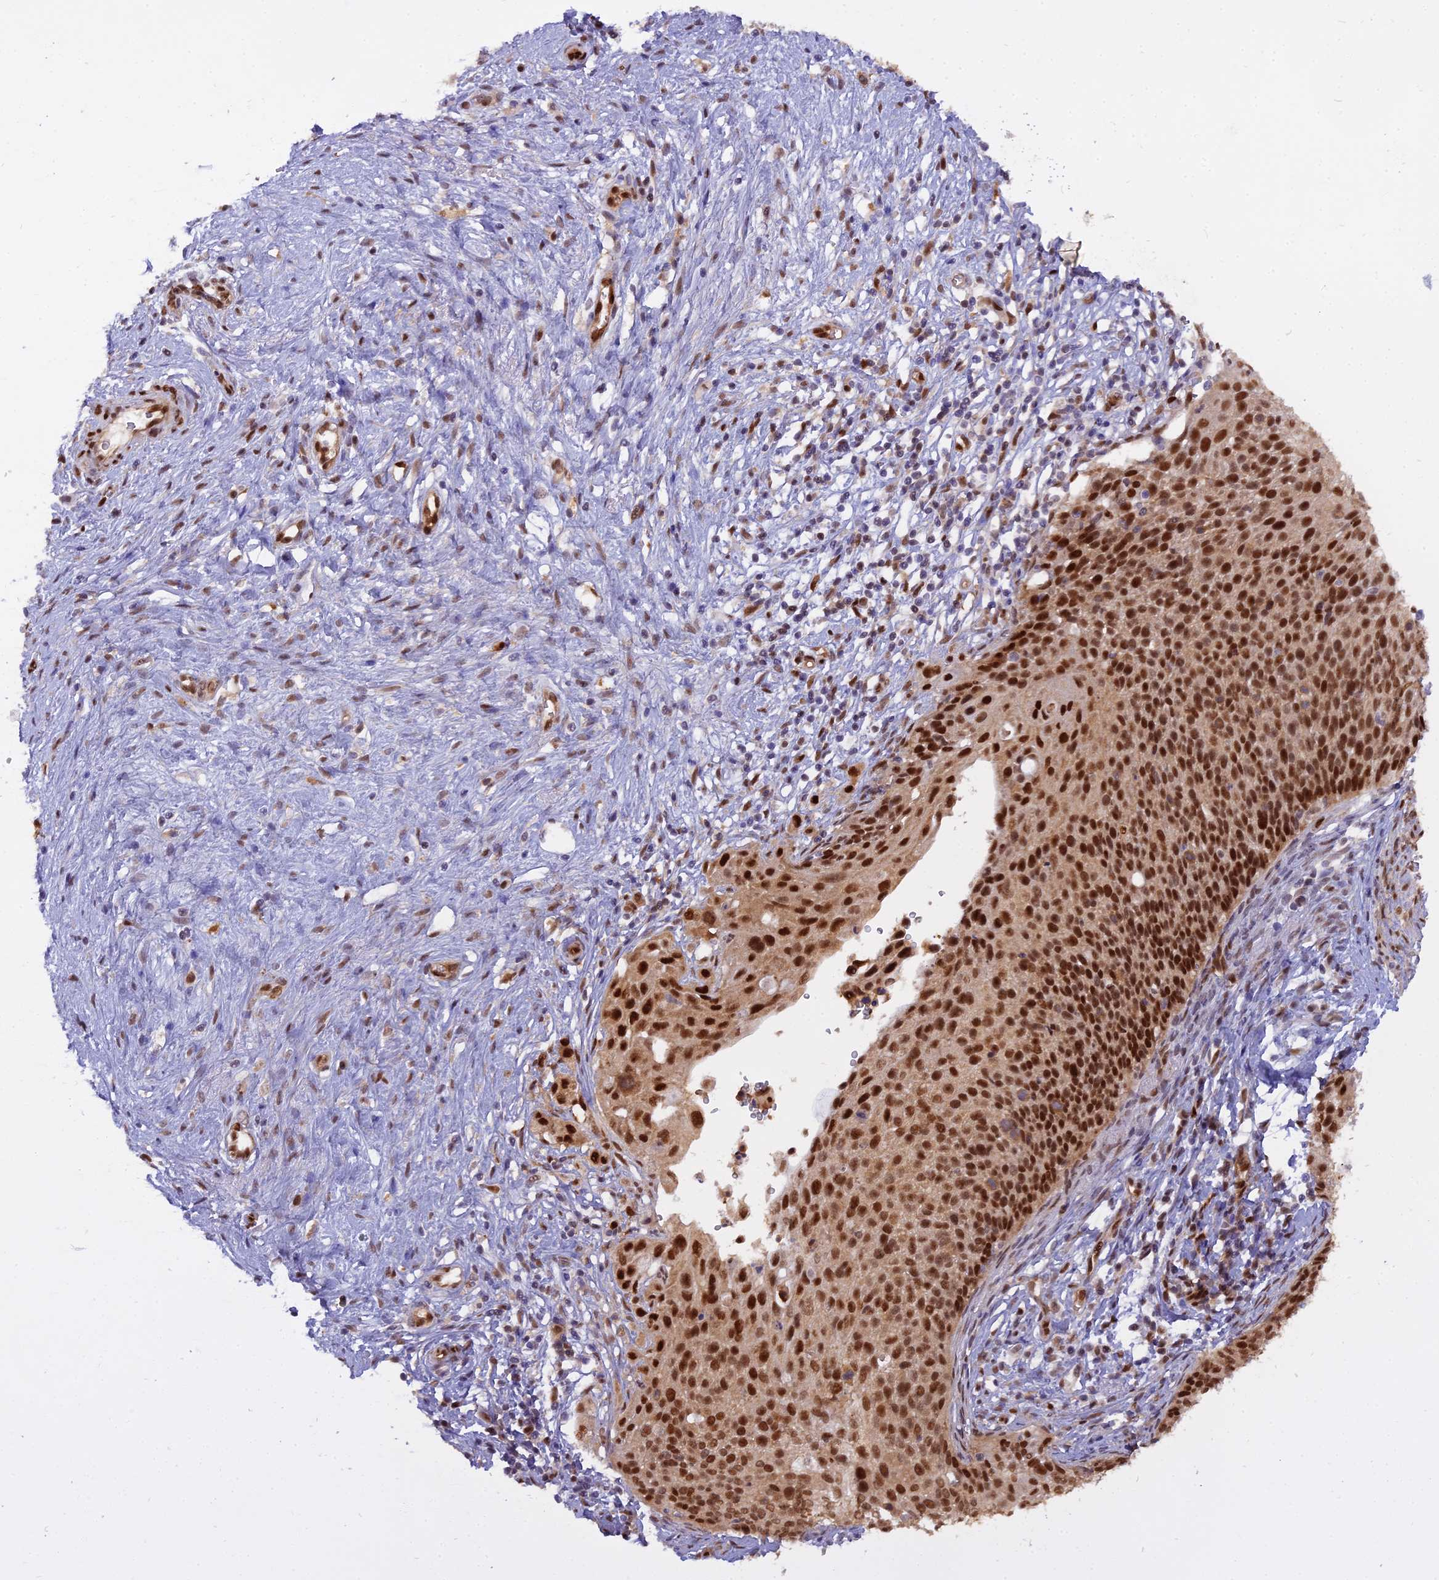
{"staining": {"intensity": "strong", "quantity": ">75%", "location": "nuclear"}, "tissue": "cervical cancer", "cell_type": "Tumor cells", "image_type": "cancer", "snomed": [{"axis": "morphology", "description": "Squamous cell carcinoma, NOS"}, {"axis": "topography", "description": "Cervix"}], "caption": "Protein expression analysis of cervical cancer (squamous cell carcinoma) displays strong nuclear positivity in approximately >75% of tumor cells. (Stains: DAB in brown, nuclei in blue, Microscopy: brightfield microscopy at high magnification).", "gene": "NPEPL1", "patient": {"sex": "female", "age": 44}}